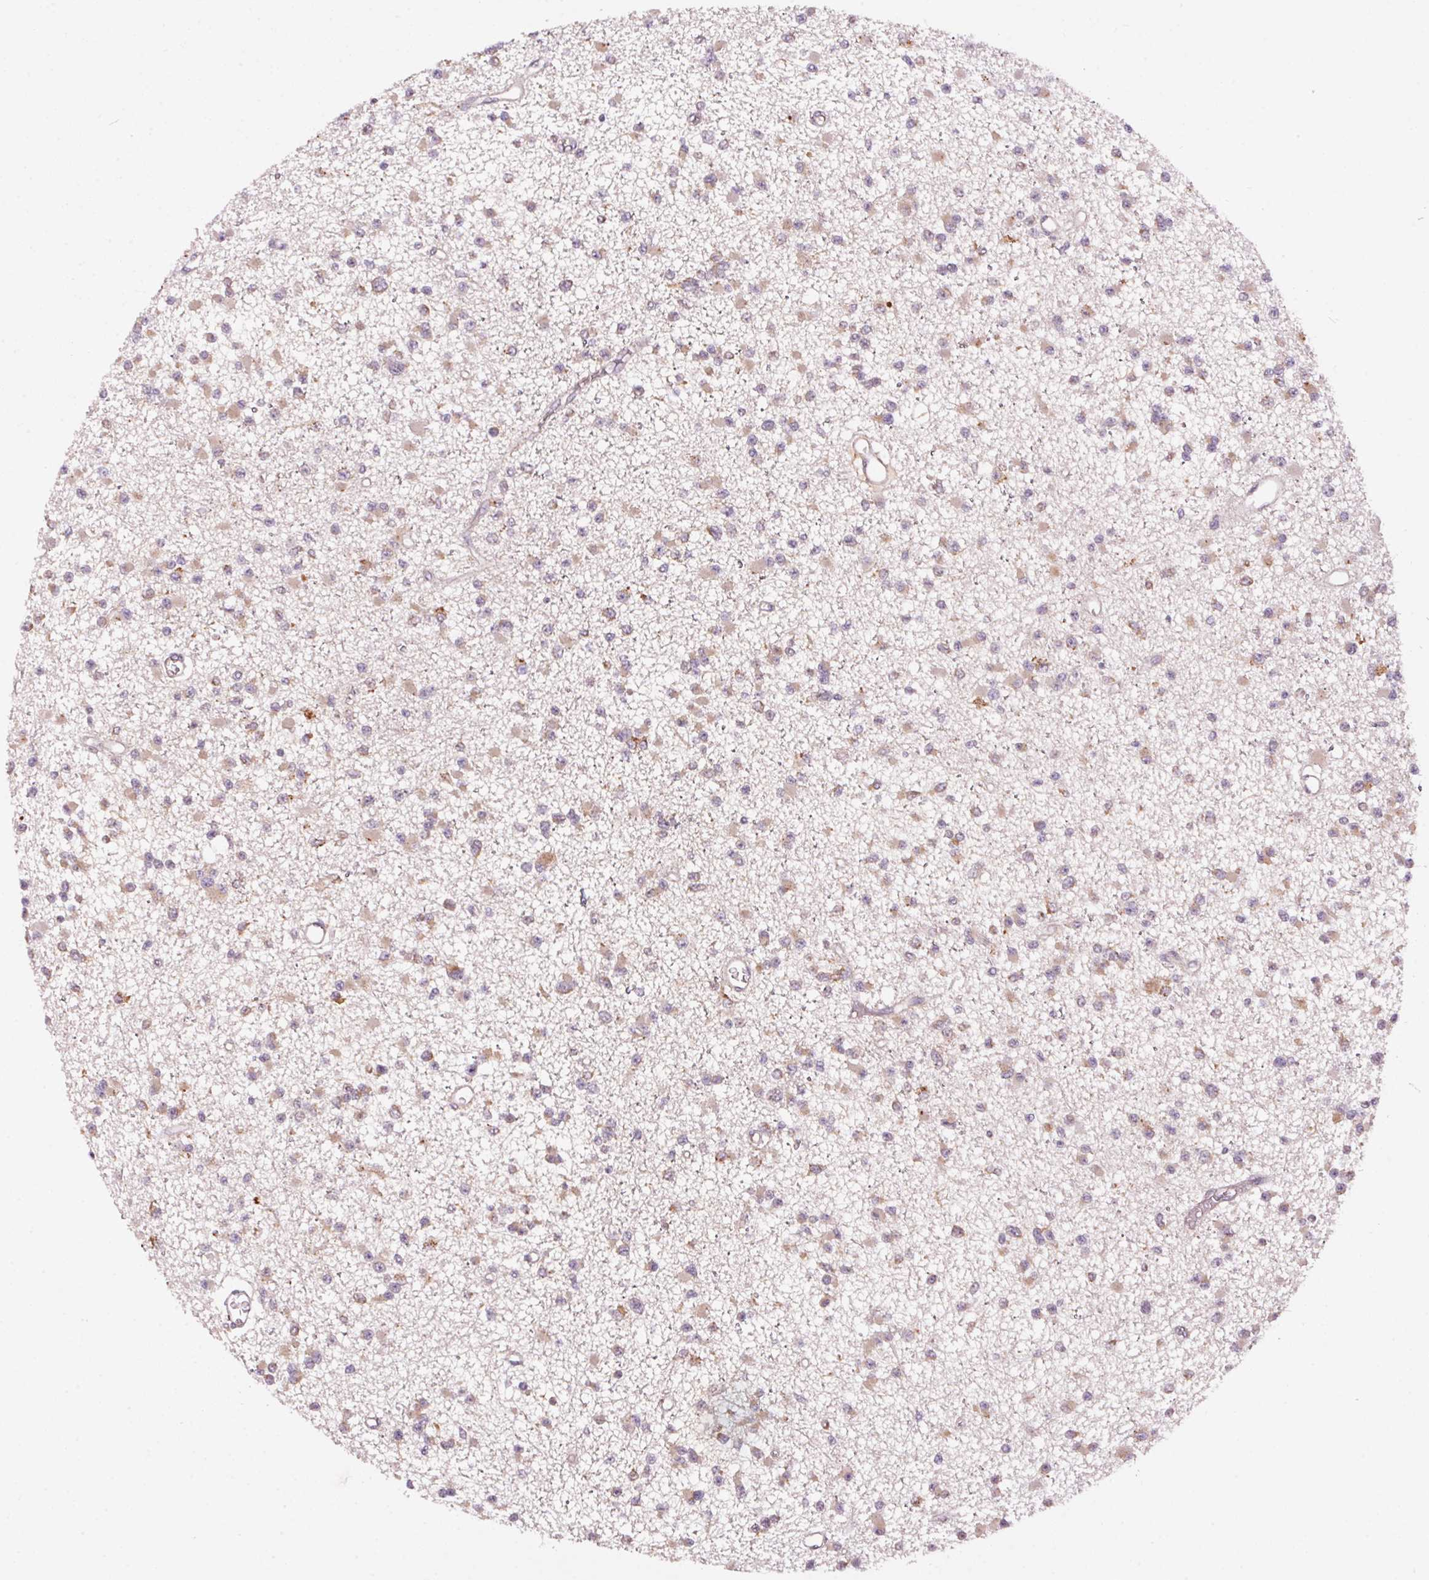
{"staining": {"intensity": "weak", "quantity": ">75%", "location": "cytoplasmic/membranous"}, "tissue": "glioma", "cell_type": "Tumor cells", "image_type": "cancer", "snomed": [{"axis": "morphology", "description": "Glioma, malignant, Low grade"}, {"axis": "topography", "description": "Brain"}], "caption": "A low amount of weak cytoplasmic/membranous staining is identified in approximately >75% of tumor cells in low-grade glioma (malignant) tissue.", "gene": "ADH5", "patient": {"sex": "female", "age": 22}}